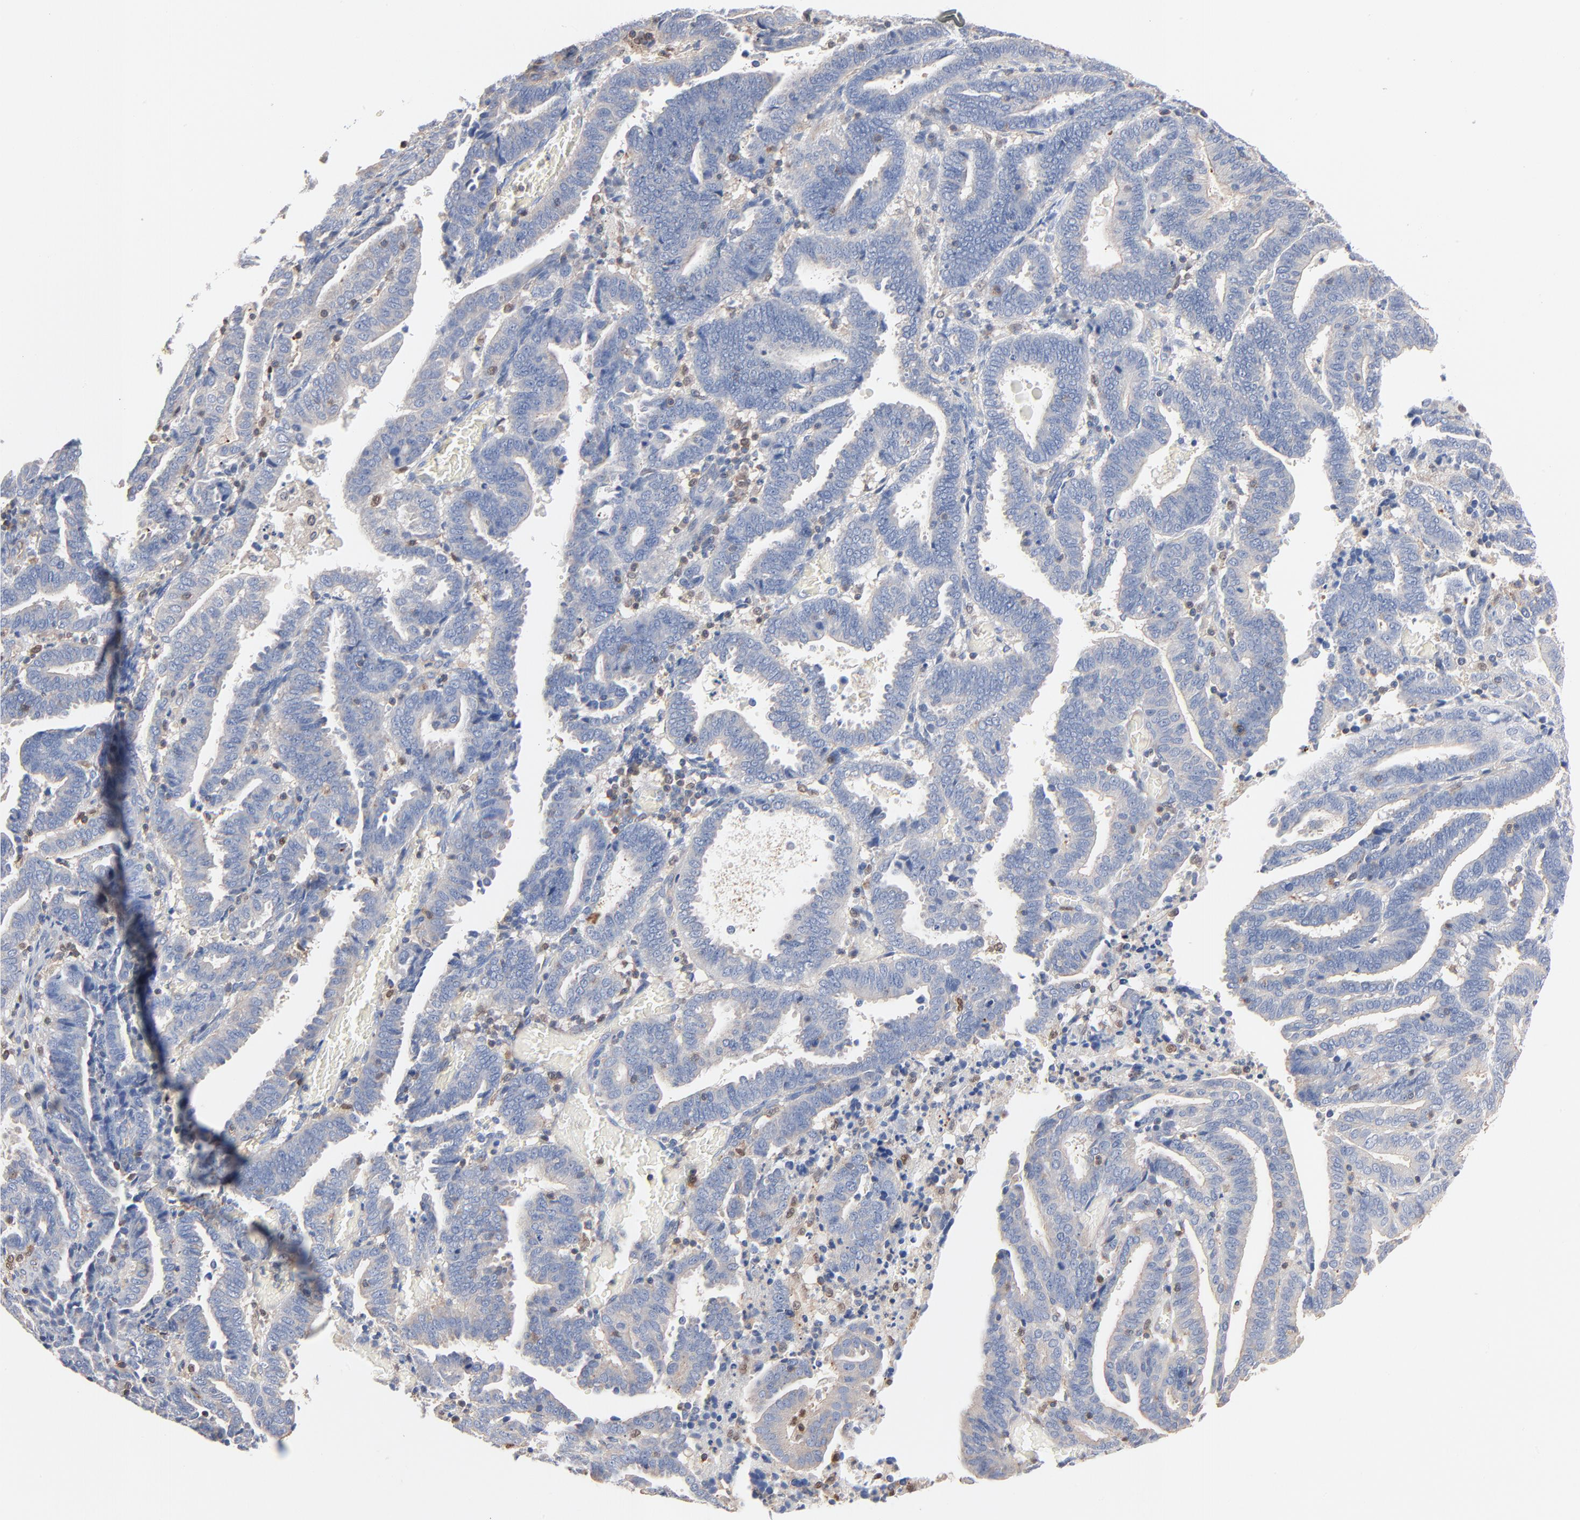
{"staining": {"intensity": "negative", "quantity": "none", "location": "none"}, "tissue": "endometrial cancer", "cell_type": "Tumor cells", "image_type": "cancer", "snomed": [{"axis": "morphology", "description": "Adenocarcinoma, NOS"}, {"axis": "topography", "description": "Uterus"}], "caption": "There is no significant staining in tumor cells of endometrial cancer (adenocarcinoma).", "gene": "ARHGEF6", "patient": {"sex": "female", "age": 83}}